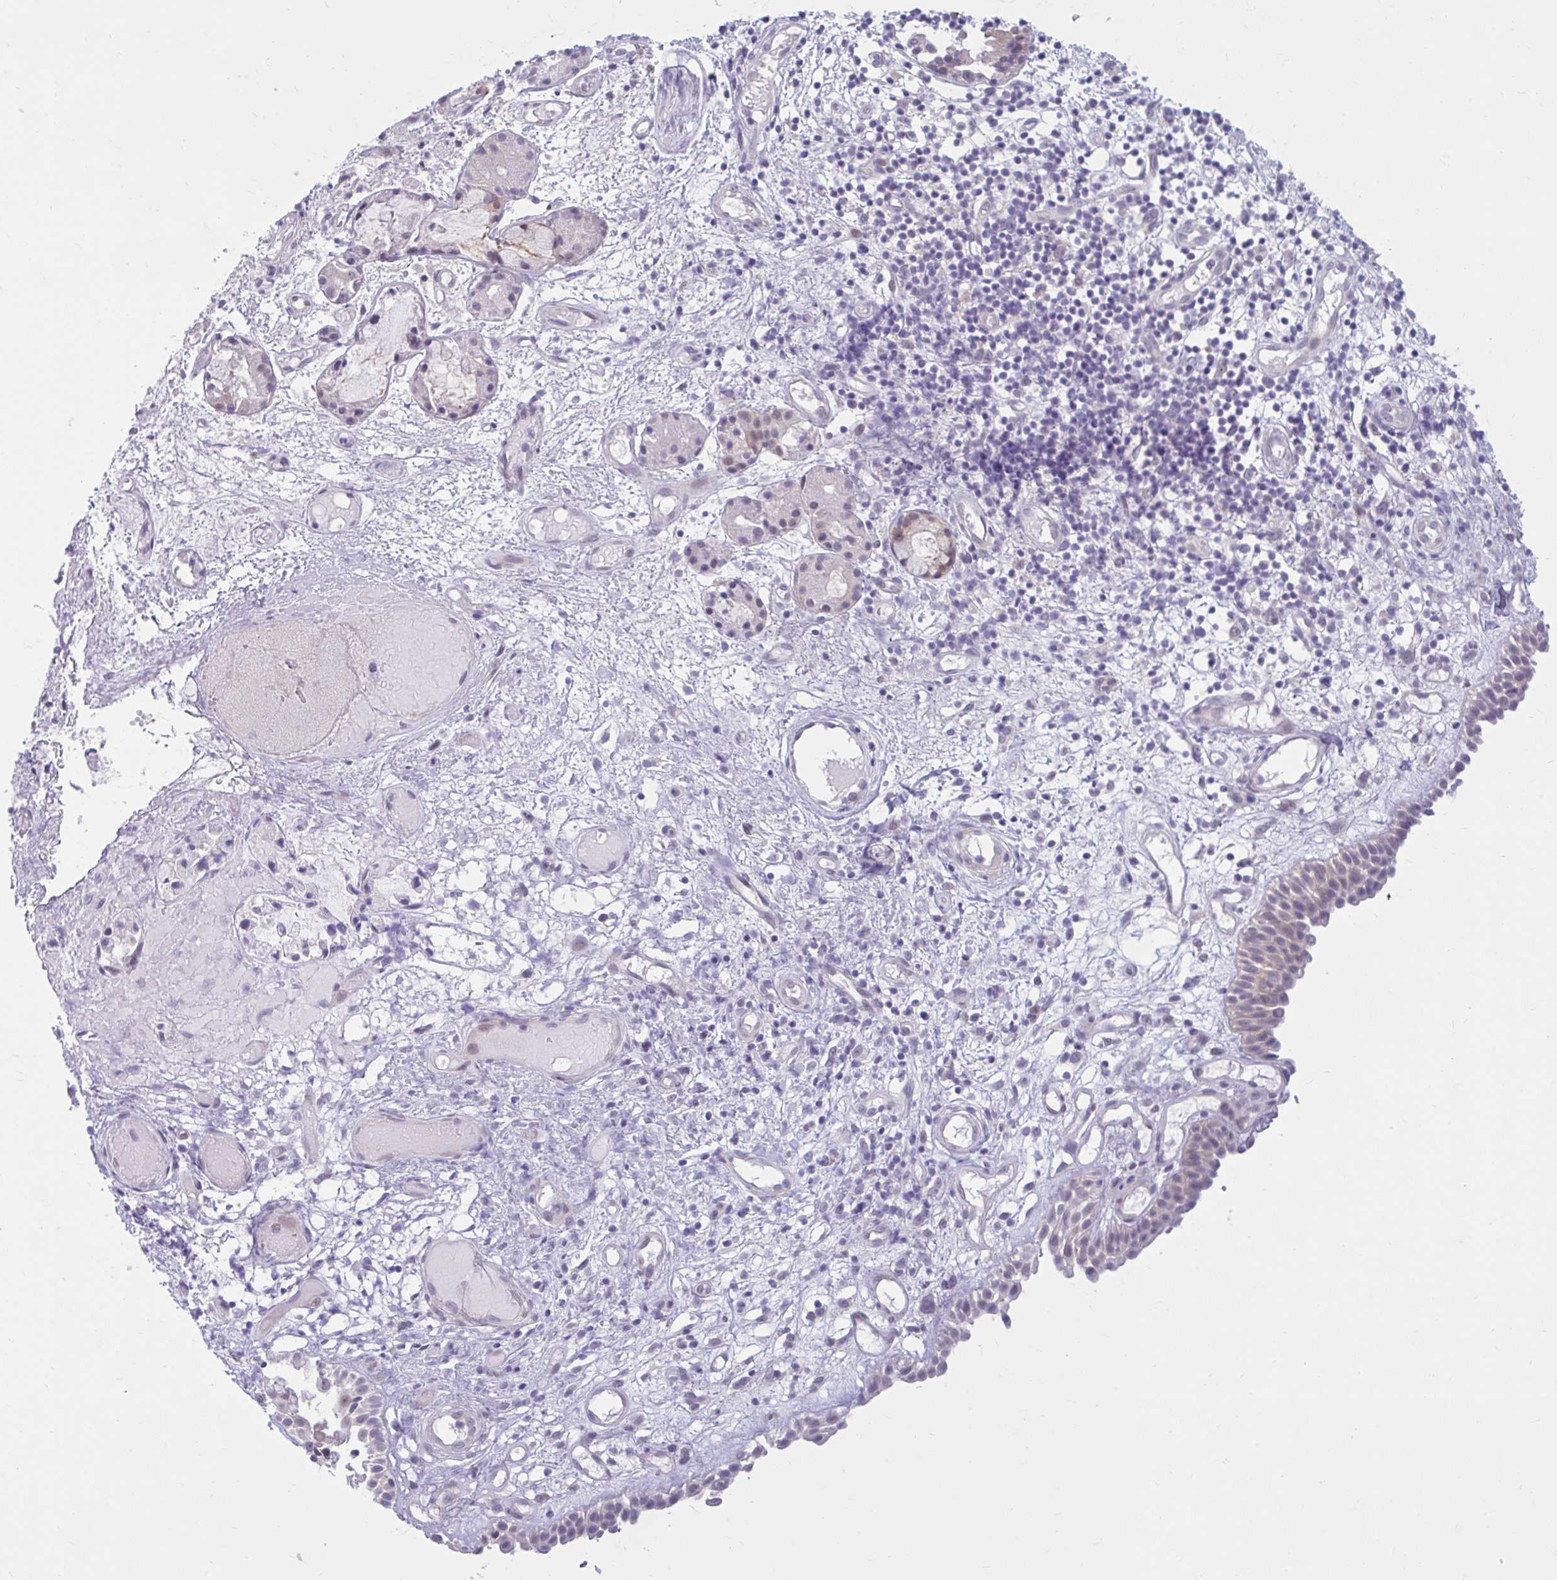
{"staining": {"intensity": "weak", "quantity": "<25%", "location": "nuclear"}, "tissue": "nasopharynx", "cell_type": "Respiratory epithelial cells", "image_type": "normal", "snomed": [{"axis": "morphology", "description": "Normal tissue, NOS"}, {"axis": "morphology", "description": "Inflammation, NOS"}, {"axis": "topography", "description": "Nasopharynx"}], "caption": "Photomicrograph shows no significant protein positivity in respiratory epithelial cells of normal nasopharynx.", "gene": "FAM153A", "patient": {"sex": "male", "age": 54}}